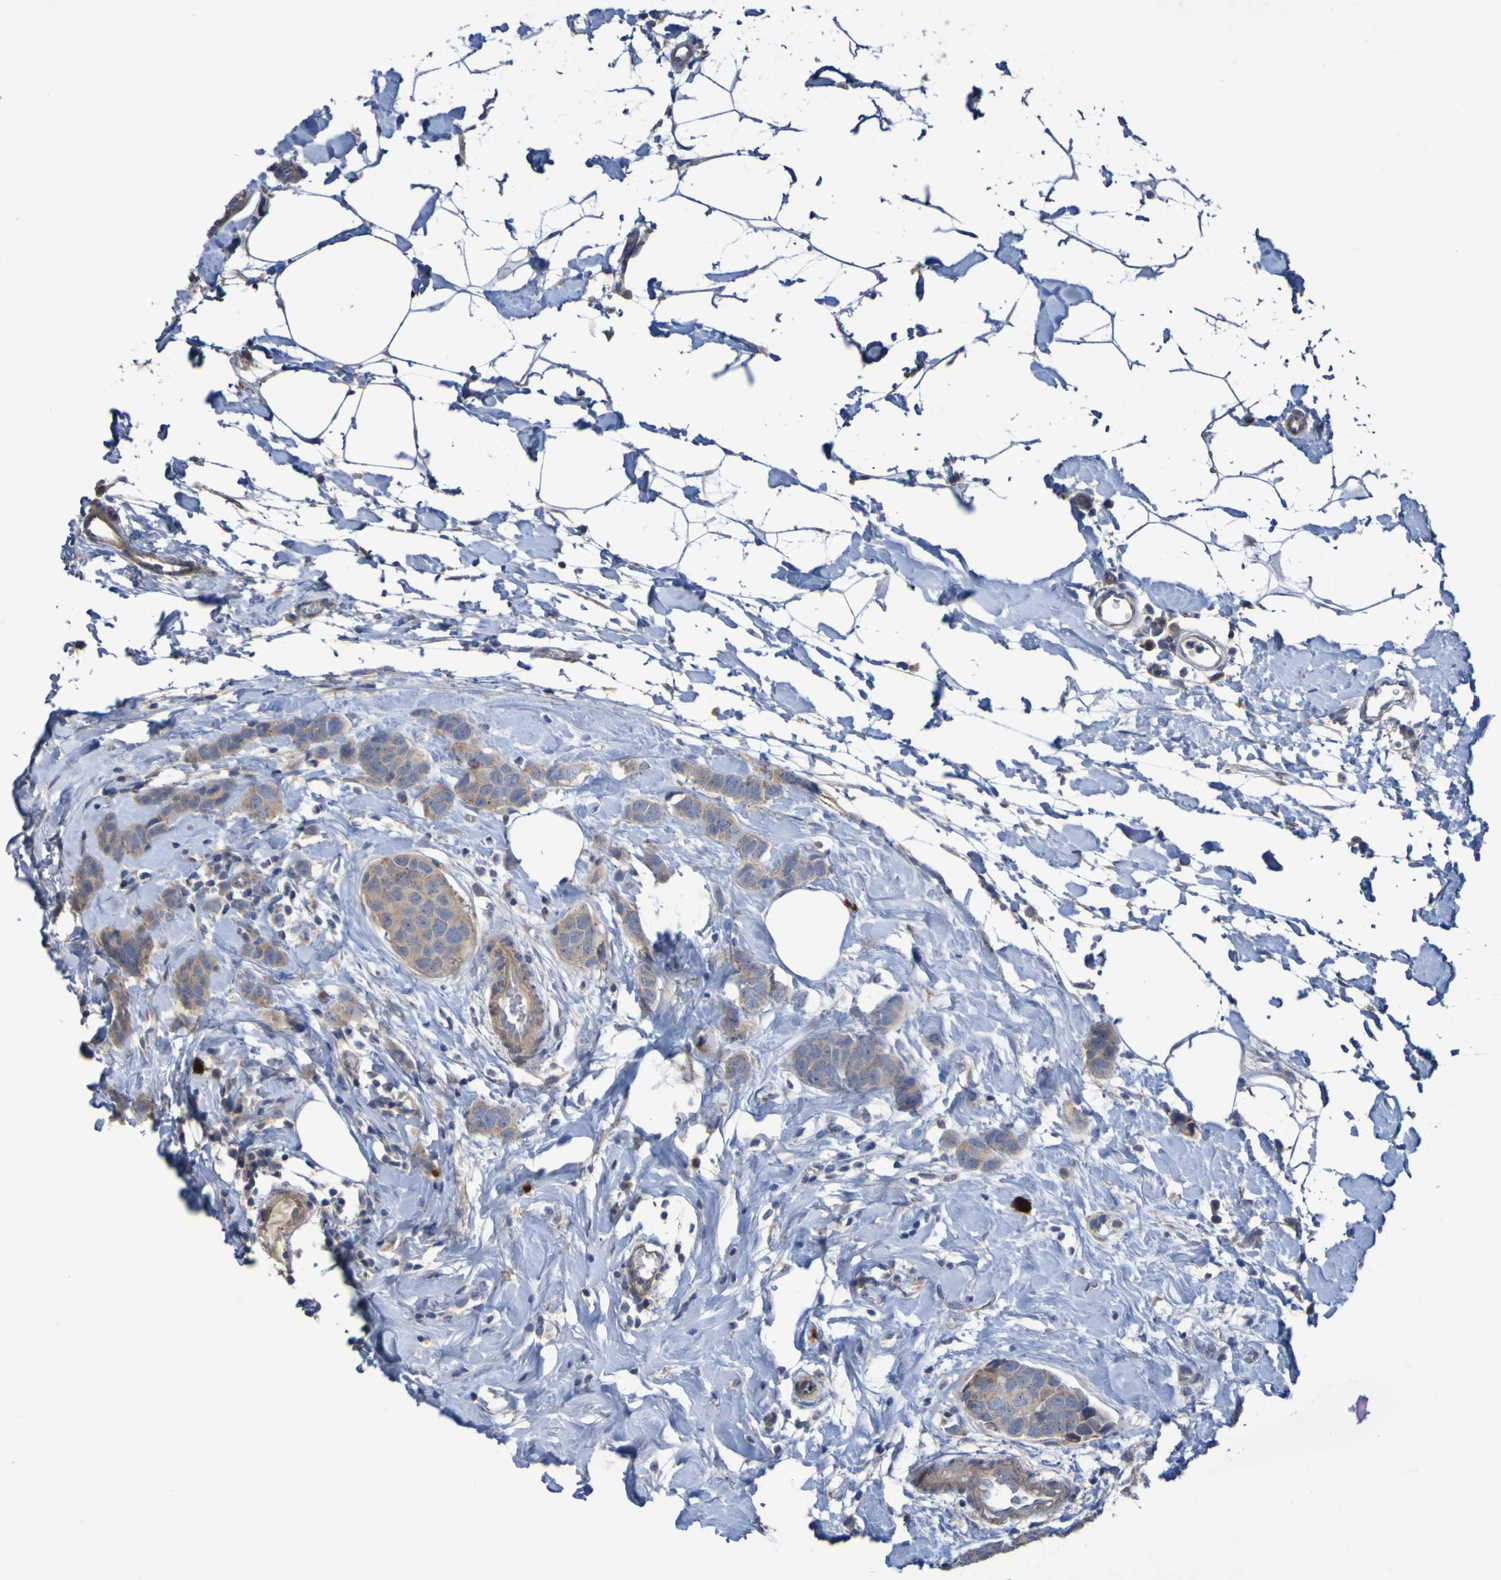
{"staining": {"intensity": "weak", "quantity": ">75%", "location": "cytoplasmic/membranous"}, "tissue": "breast cancer", "cell_type": "Tumor cells", "image_type": "cancer", "snomed": [{"axis": "morphology", "description": "Normal tissue, NOS"}, {"axis": "morphology", "description": "Duct carcinoma"}, {"axis": "topography", "description": "Breast"}], "caption": "Protein expression analysis of human breast intraductal carcinoma reveals weak cytoplasmic/membranous staining in approximately >75% of tumor cells. Nuclei are stained in blue.", "gene": "ANGPT4", "patient": {"sex": "female", "age": 50}}